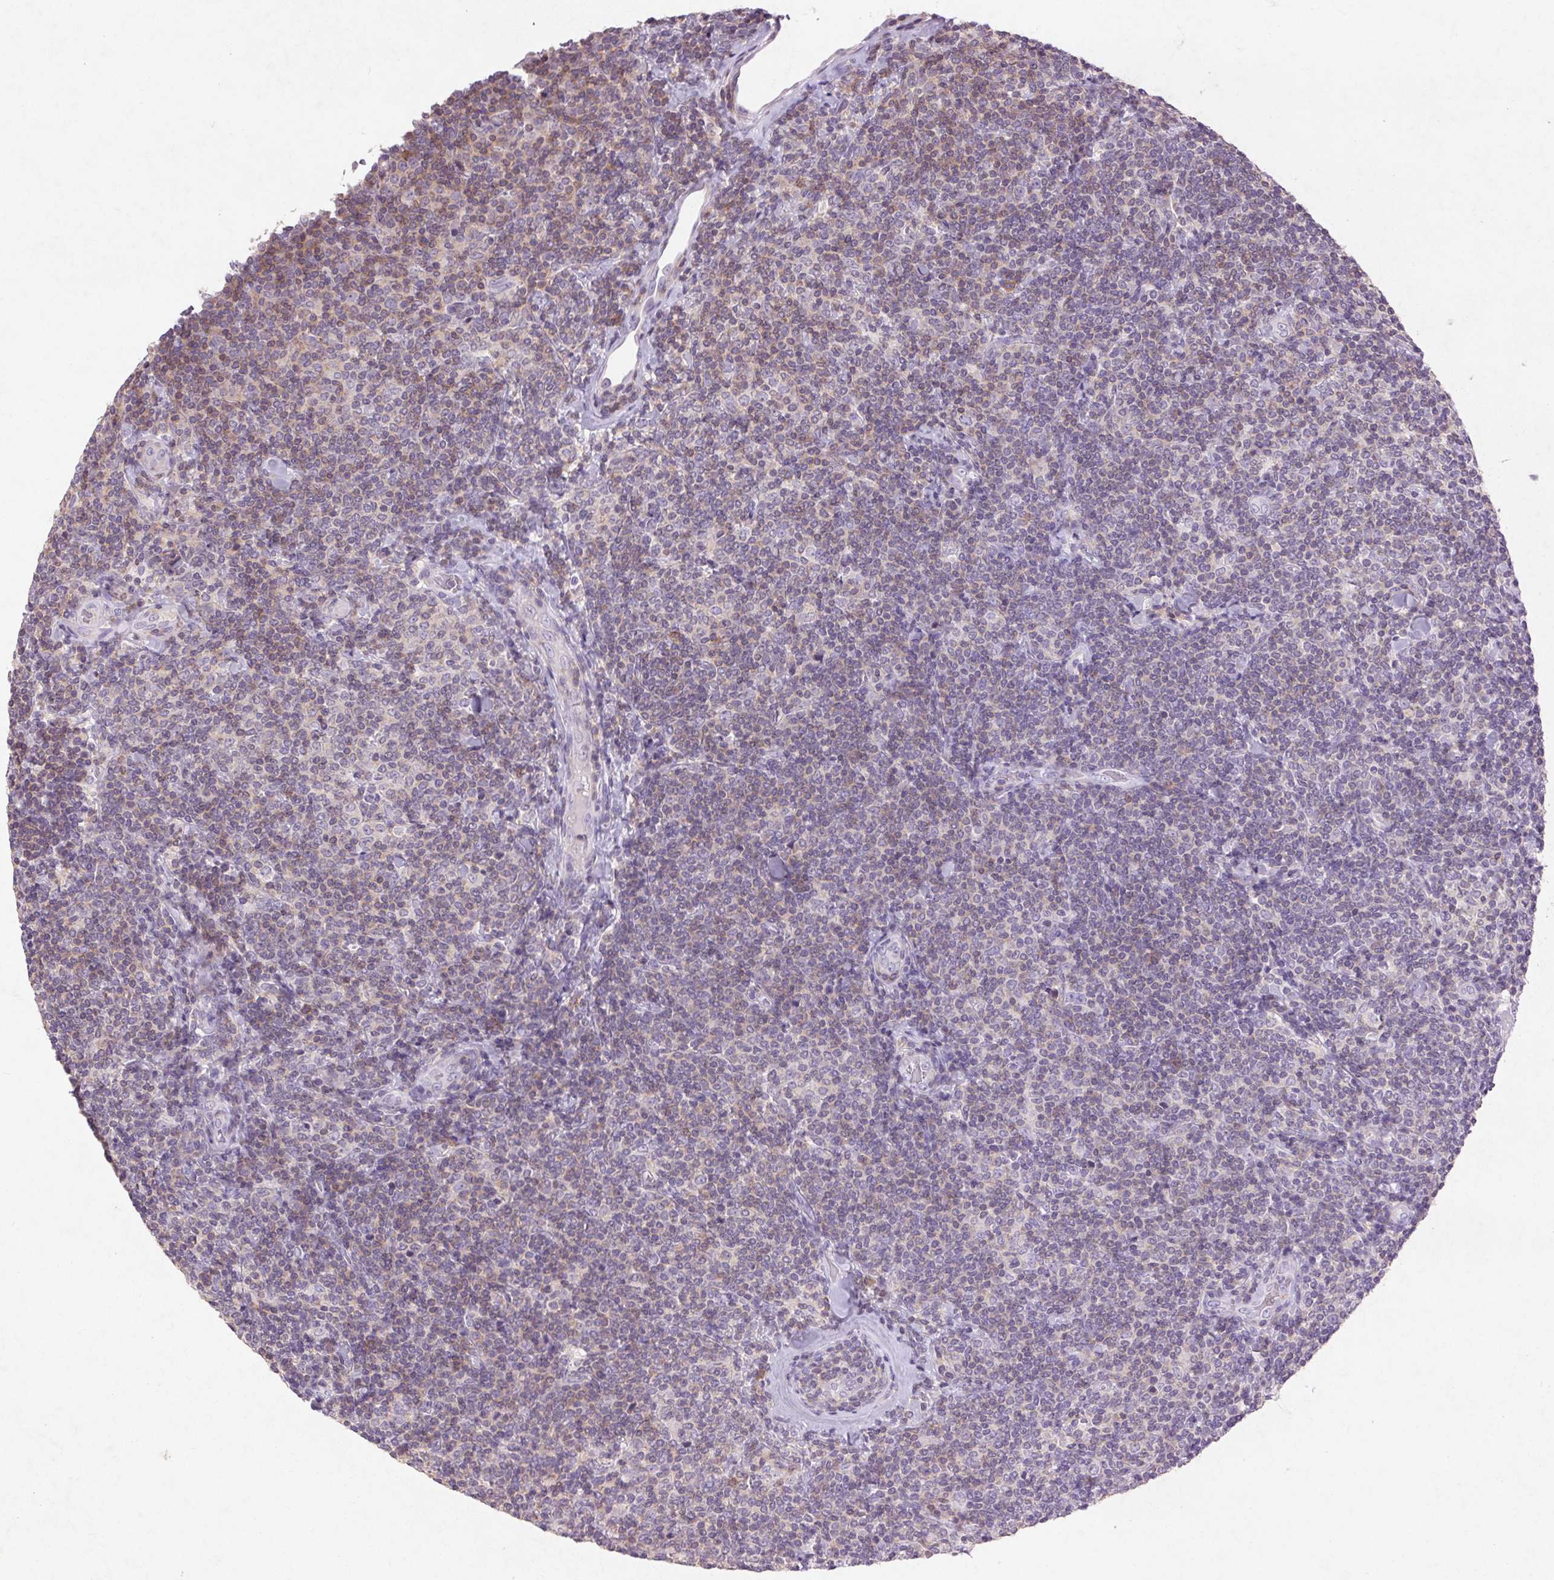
{"staining": {"intensity": "weak", "quantity": "<25%", "location": "cytoplasmic/membranous"}, "tissue": "lymphoma", "cell_type": "Tumor cells", "image_type": "cancer", "snomed": [{"axis": "morphology", "description": "Malignant lymphoma, non-Hodgkin's type, Low grade"}, {"axis": "topography", "description": "Lymph node"}], "caption": "High power microscopy histopathology image of an immunohistochemistry image of lymphoma, revealing no significant expression in tumor cells.", "gene": "FNDC7", "patient": {"sex": "female", "age": 56}}